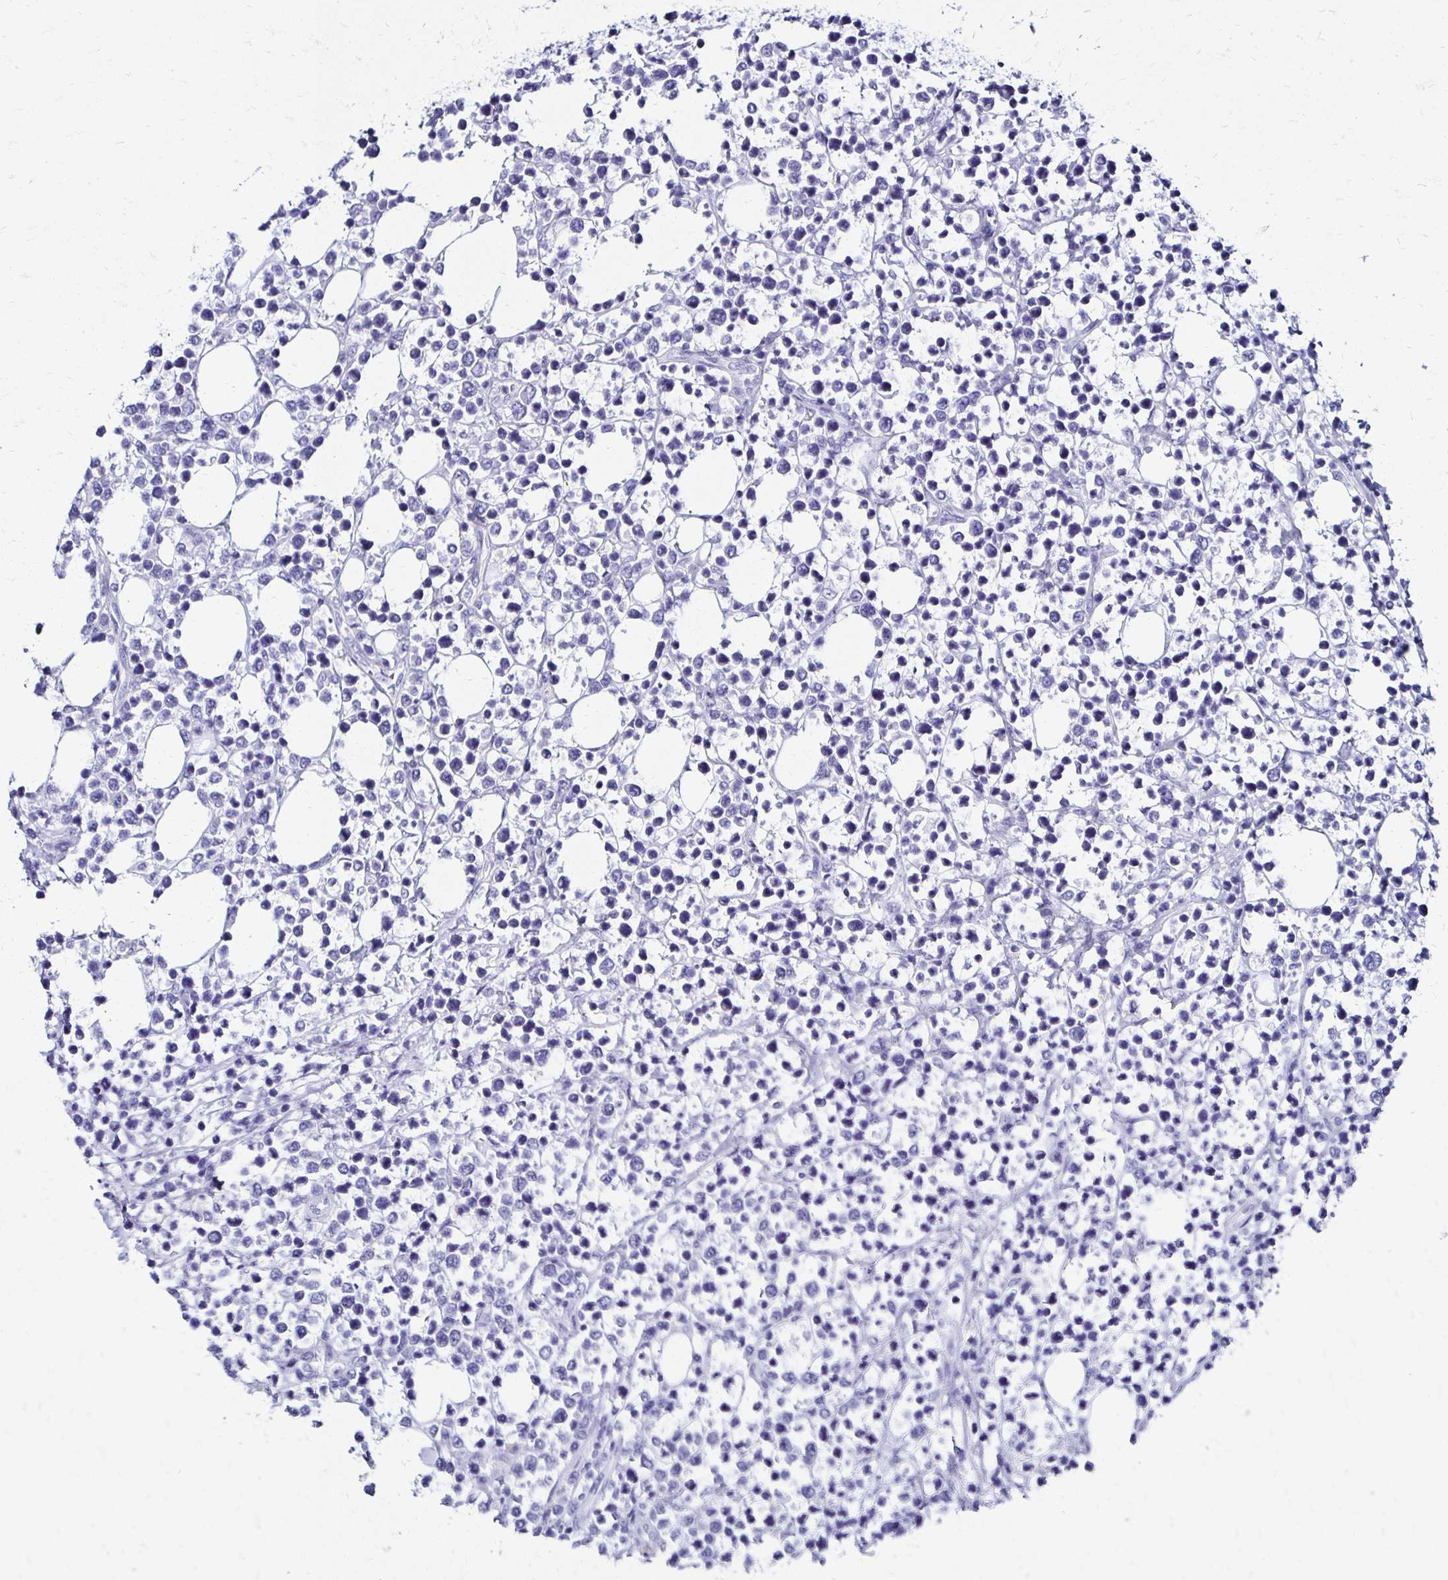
{"staining": {"intensity": "negative", "quantity": "none", "location": "none"}, "tissue": "lymphoma", "cell_type": "Tumor cells", "image_type": "cancer", "snomed": [{"axis": "morphology", "description": "Malignant lymphoma, non-Hodgkin's type, Low grade"}, {"axis": "topography", "description": "Lymph node"}], "caption": "An IHC photomicrograph of malignant lymphoma, non-Hodgkin's type (low-grade) is shown. There is no staining in tumor cells of malignant lymphoma, non-Hodgkin's type (low-grade). (Stains: DAB (3,3'-diaminobenzidine) immunohistochemistry with hematoxylin counter stain, Microscopy: brightfield microscopy at high magnification).", "gene": "KCNT1", "patient": {"sex": "male", "age": 60}}